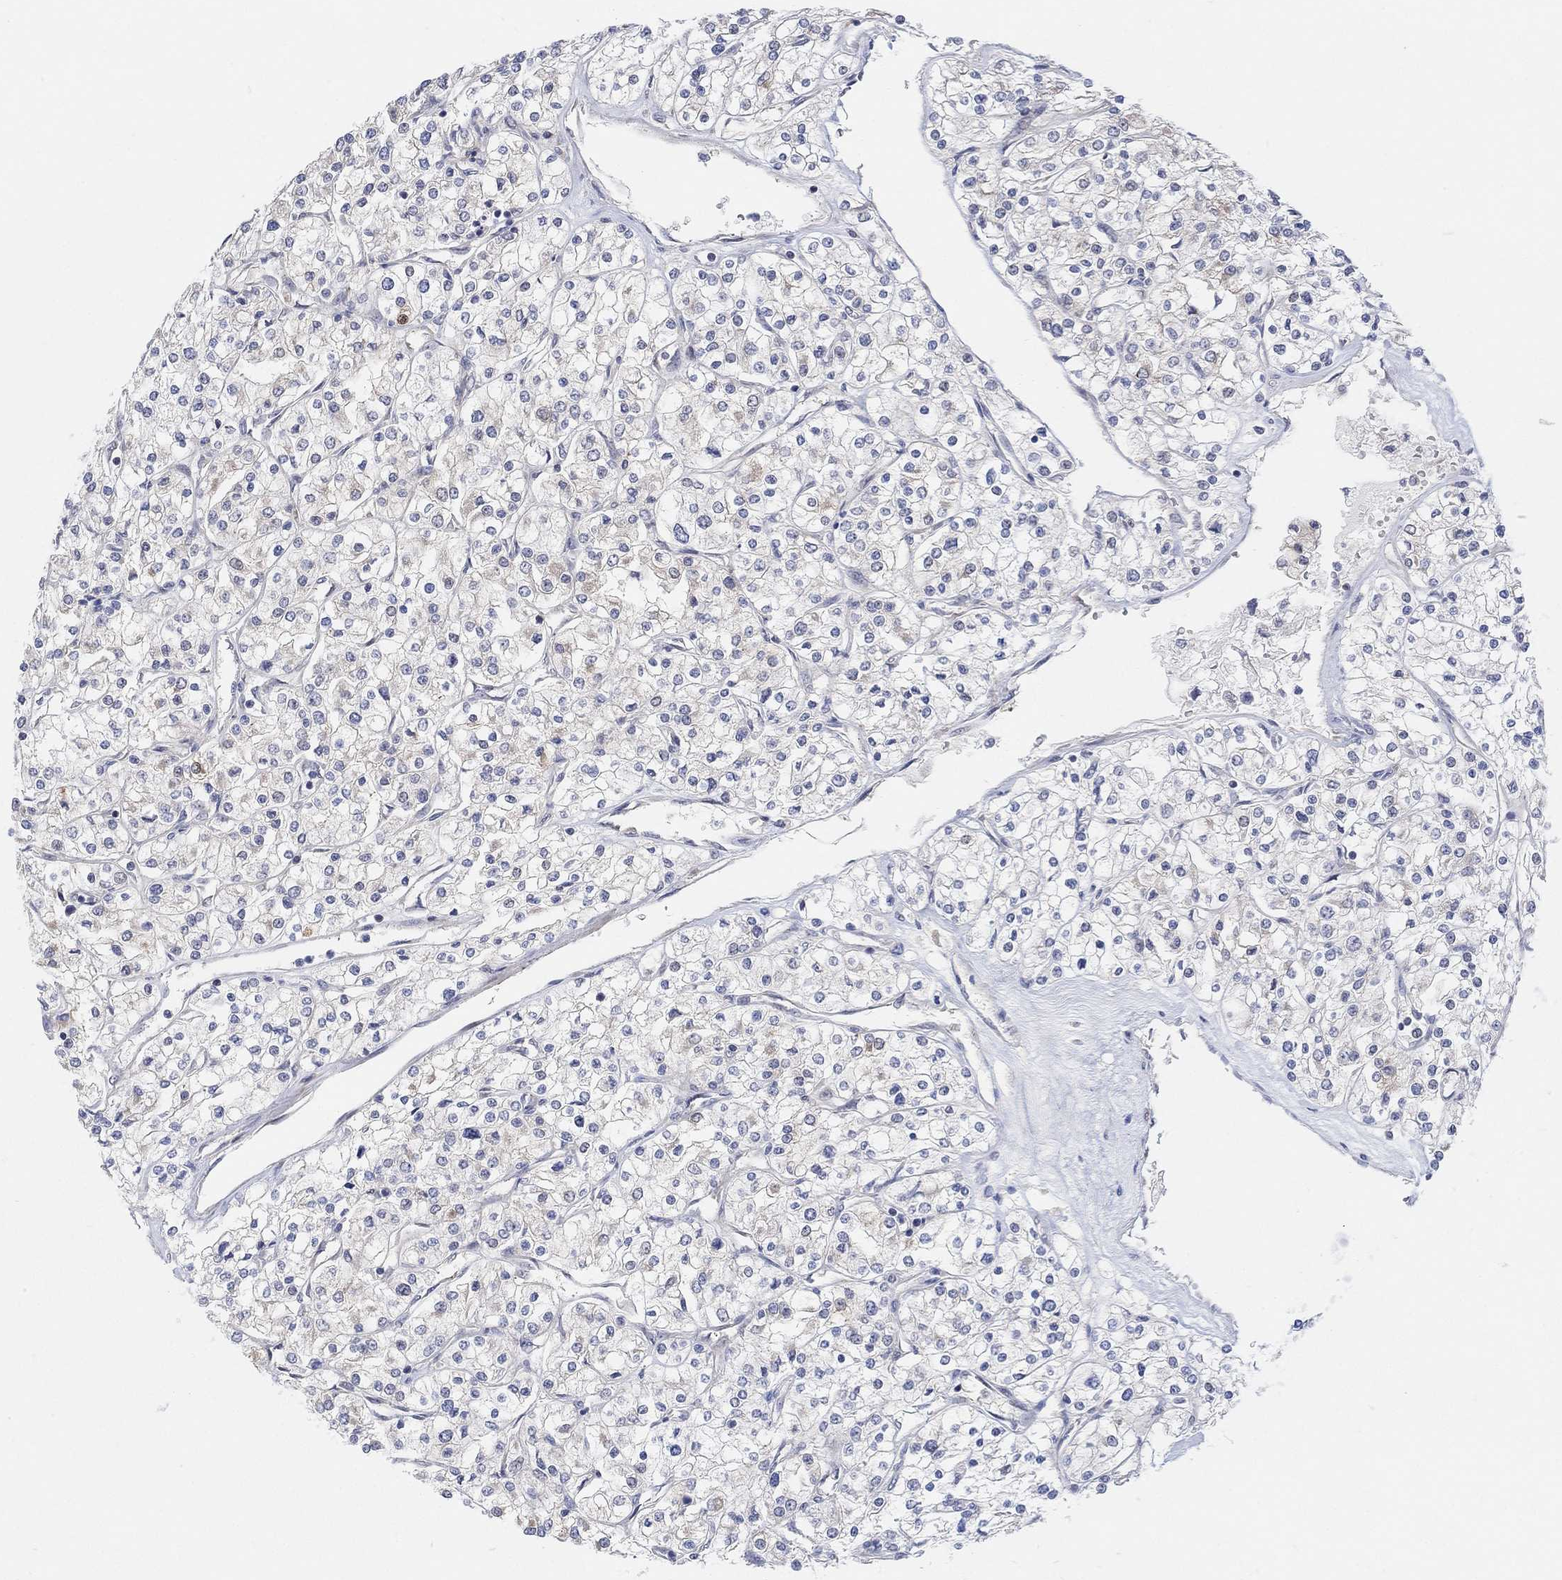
{"staining": {"intensity": "negative", "quantity": "none", "location": "none"}, "tissue": "renal cancer", "cell_type": "Tumor cells", "image_type": "cancer", "snomed": [{"axis": "morphology", "description": "Adenocarcinoma, NOS"}, {"axis": "topography", "description": "Kidney"}], "caption": "This is an immunohistochemistry (IHC) photomicrograph of adenocarcinoma (renal). There is no expression in tumor cells.", "gene": "CNTF", "patient": {"sex": "male", "age": 80}}